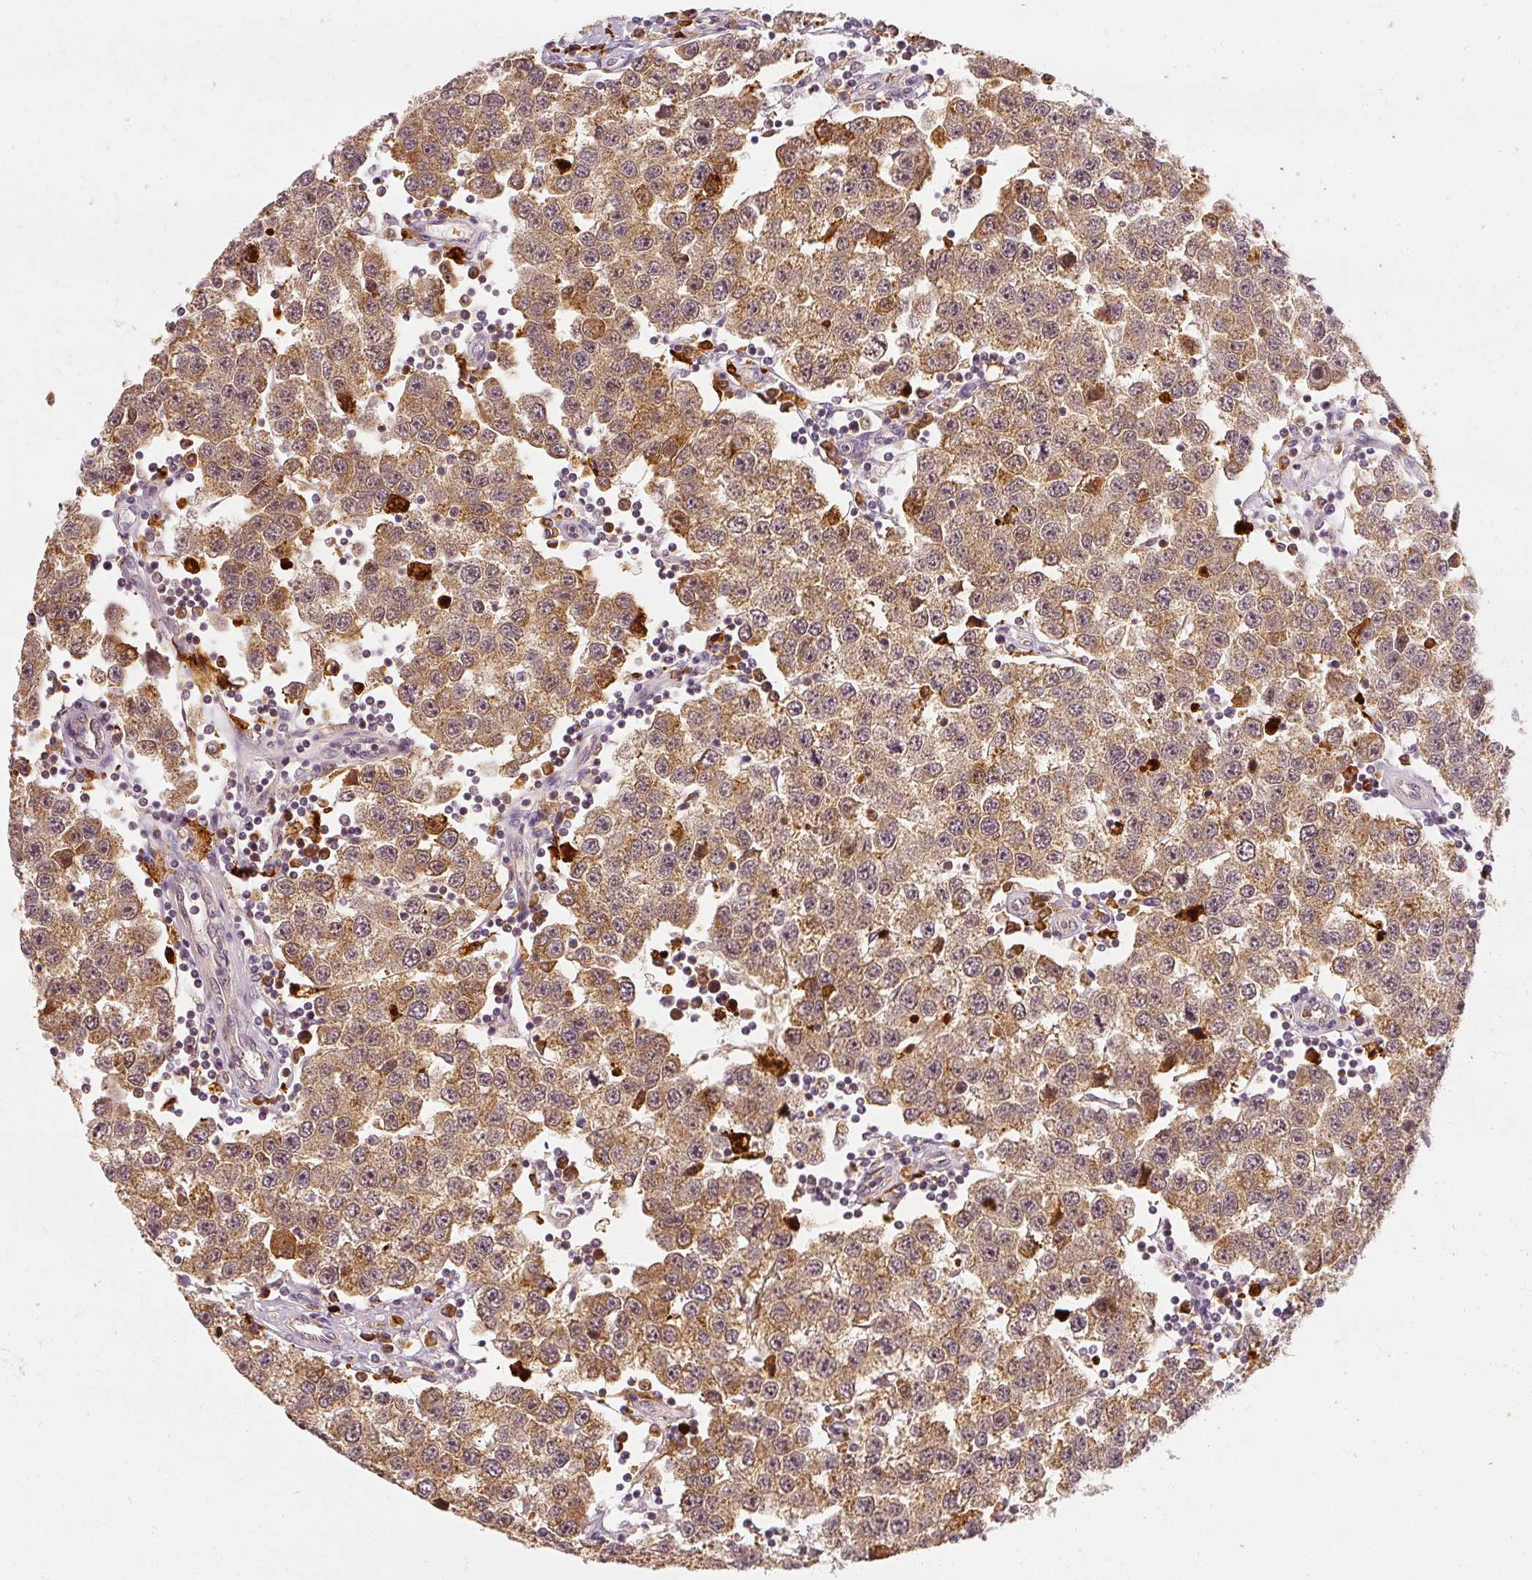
{"staining": {"intensity": "moderate", "quantity": ">75%", "location": "cytoplasmic/membranous"}, "tissue": "testis cancer", "cell_type": "Tumor cells", "image_type": "cancer", "snomed": [{"axis": "morphology", "description": "Seminoma, NOS"}, {"axis": "topography", "description": "Testis"}], "caption": "Testis cancer (seminoma) stained with DAB IHC displays medium levels of moderate cytoplasmic/membranous positivity in about >75% of tumor cells.", "gene": "EEF1A2", "patient": {"sex": "male", "age": 34}}